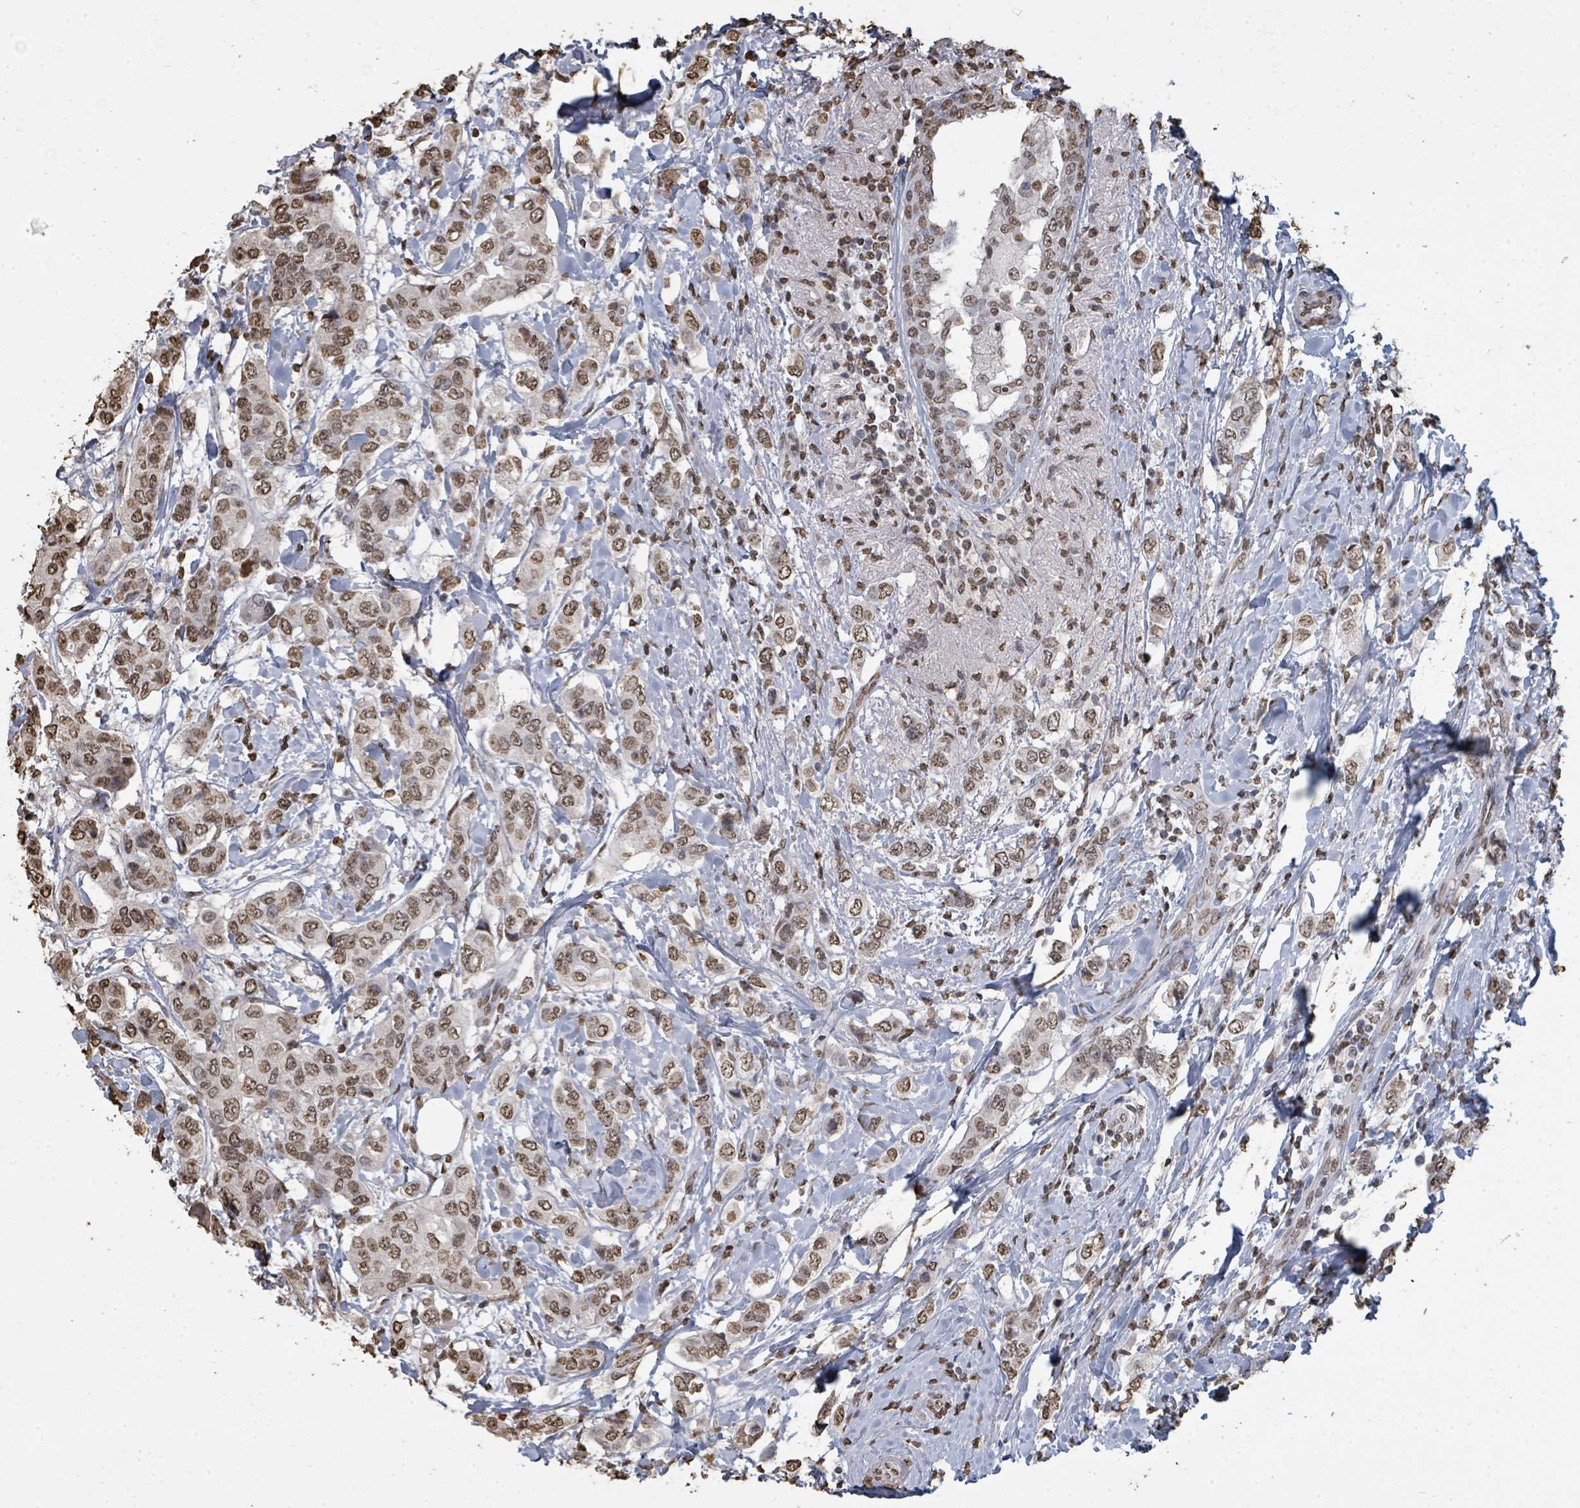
{"staining": {"intensity": "moderate", "quantity": ">75%", "location": "nuclear"}, "tissue": "breast cancer", "cell_type": "Tumor cells", "image_type": "cancer", "snomed": [{"axis": "morphology", "description": "Lobular carcinoma"}, {"axis": "topography", "description": "Breast"}], "caption": "This is a micrograph of IHC staining of breast lobular carcinoma, which shows moderate expression in the nuclear of tumor cells.", "gene": "MRPS12", "patient": {"sex": "female", "age": 51}}